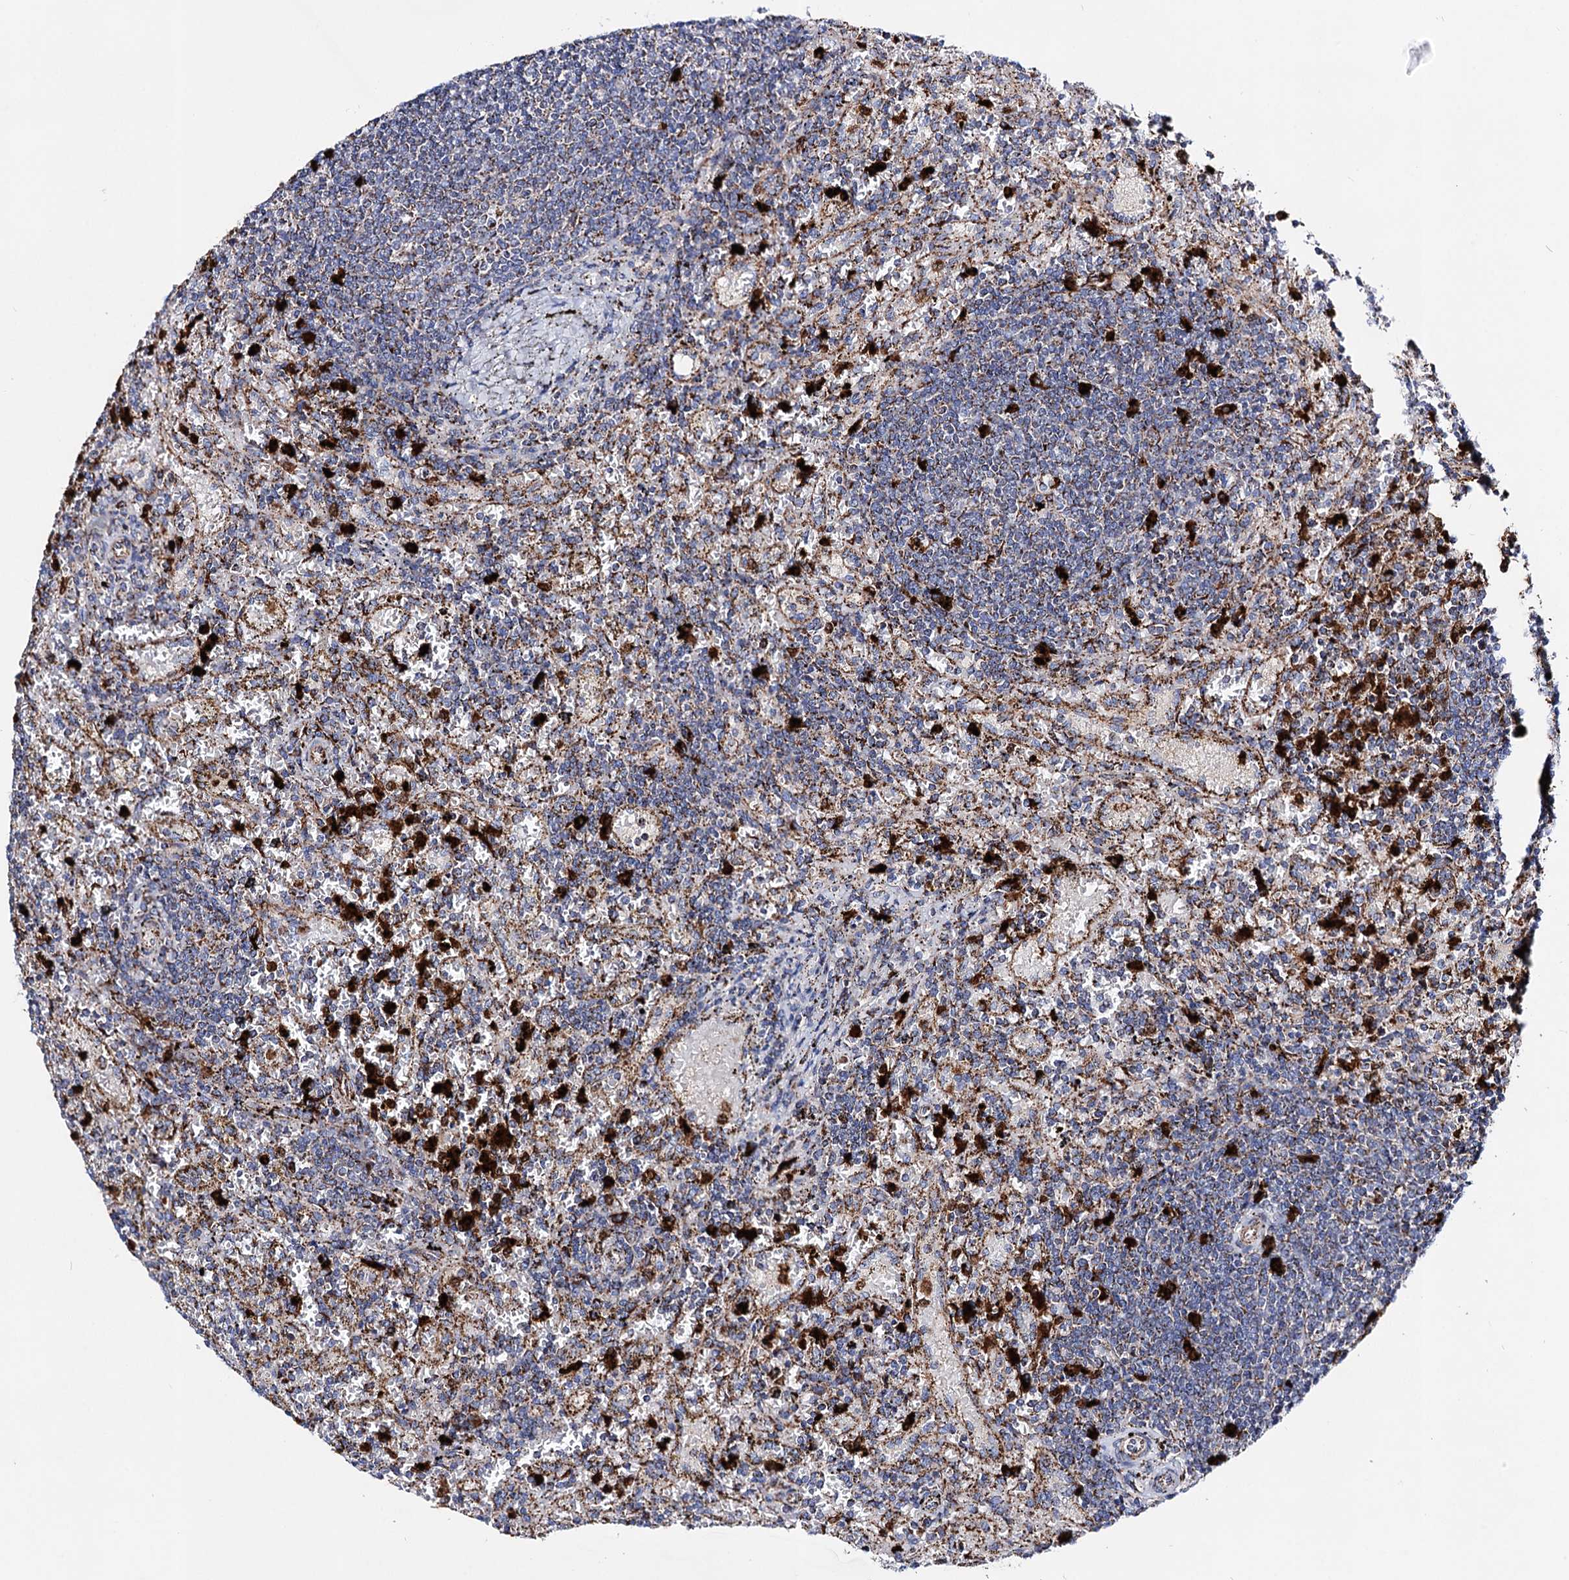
{"staining": {"intensity": "weak", "quantity": "25%-75%", "location": "cytoplasmic/membranous"}, "tissue": "lymphoma", "cell_type": "Tumor cells", "image_type": "cancer", "snomed": [{"axis": "morphology", "description": "Malignant lymphoma, non-Hodgkin's type, Low grade"}, {"axis": "topography", "description": "Spleen"}], "caption": "A brown stain highlights weak cytoplasmic/membranous positivity of a protein in low-grade malignant lymphoma, non-Hodgkin's type tumor cells.", "gene": "ACAD9", "patient": {"sex": "male", "age": 76}}